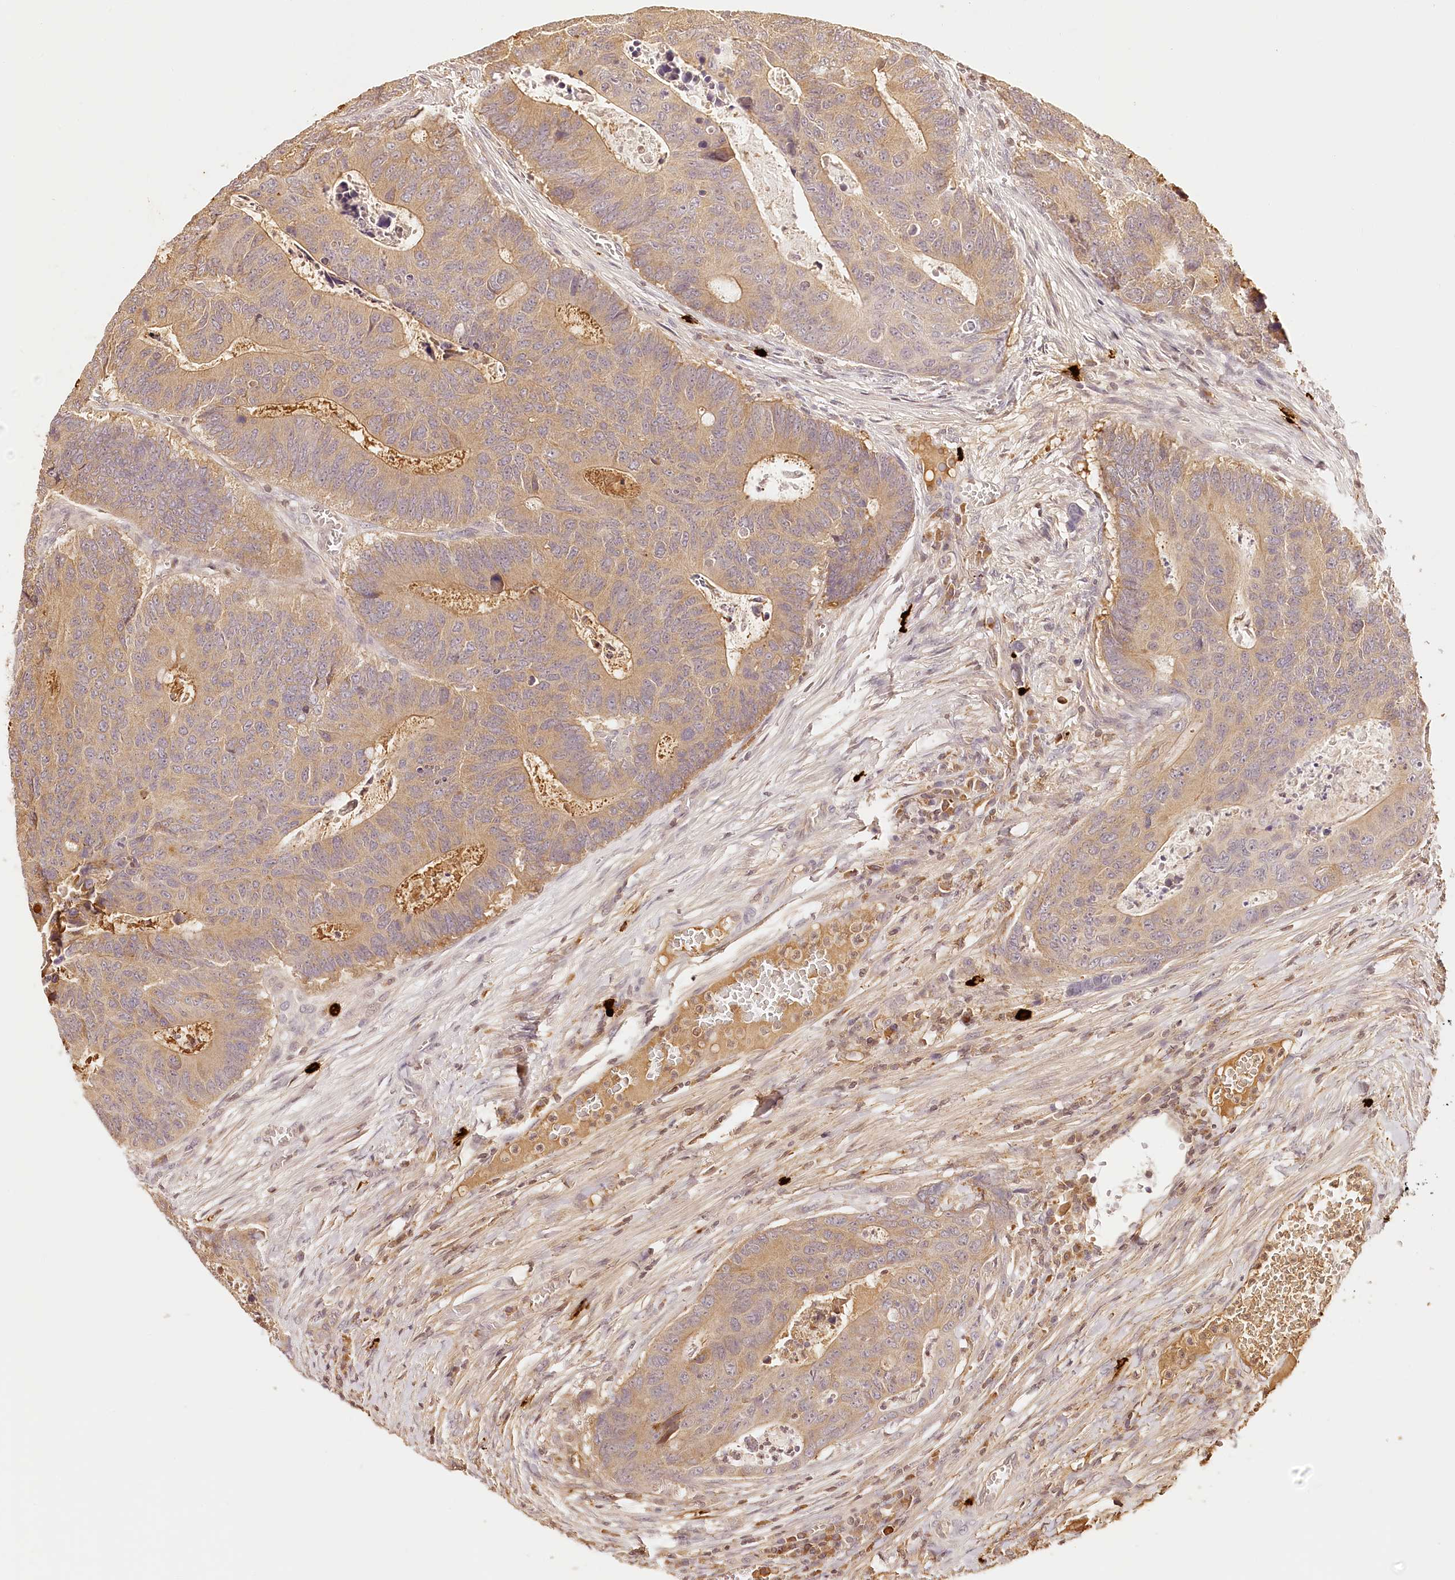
{"staining": {"intensity": "weak", "quantity": "25%-75%", "location": "cytoplasmic/membranous"}, "tissue": "colorectal cancer", "cell_type": "Tumor cells", "image_type": "cancer", "snomed": [{"axis": "morphology", "description": "Adenocarcinoma, NOS"}, {"axis": "topography", "description": "Colon"}], "caption": "DAB (3,3'-diaminobenzidine) immunohistochemical staining of human colorectal adenocarcinoma displays weak cytoplasmic/membranous protein expression in about 25%-75% of tumor cells.", "gene": "SYNGR1", "patient": {"sex": "male", "age": 87}}